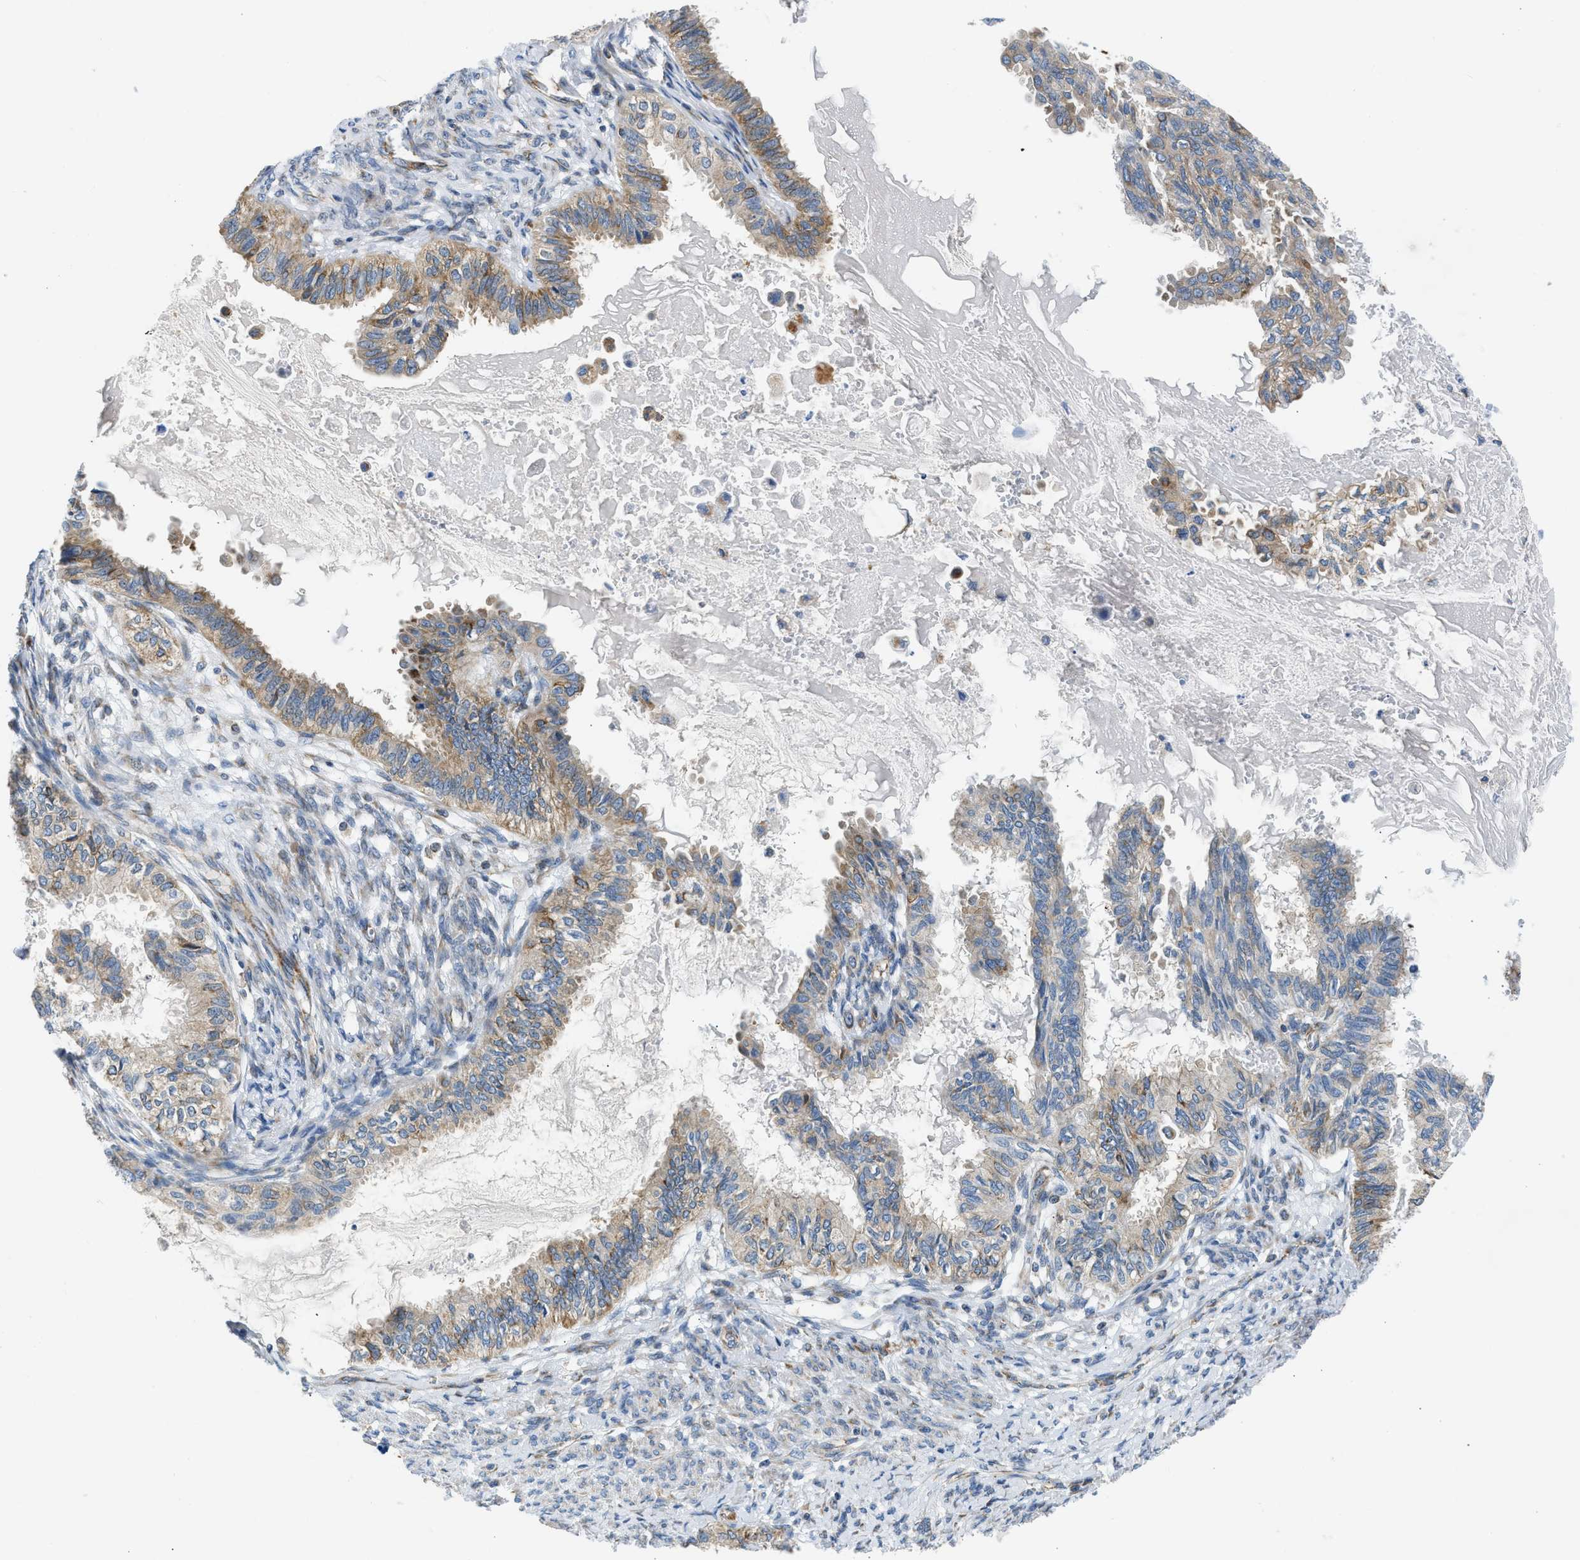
{"staining": {"intensity": "weak", "quantity": ">75%", "location": "cytoplasmic/membranous"}, "tissue": "cervical cancer", "cell_type": "Tumor cells", "image_type": "cancer", "snomed": [{"axis": "morphology", "description": "Normal tissue, NOS"}, {"axis": "morphology", "description": "Adenocarcinoma, NOS"}, {"axis": "topography", "description": "Cervix"}, {"axis": "topography", "description": "Endometrium"}], "caption": "IHC image of cervical adenocarcinoma stained for a protein (brown), which exhibits low levels of weak cytoplasmic/membranous staining in about >75% of tumor cells.", "gene": "CAMKK2", "patient": {"sex": "female", "age": 86}}